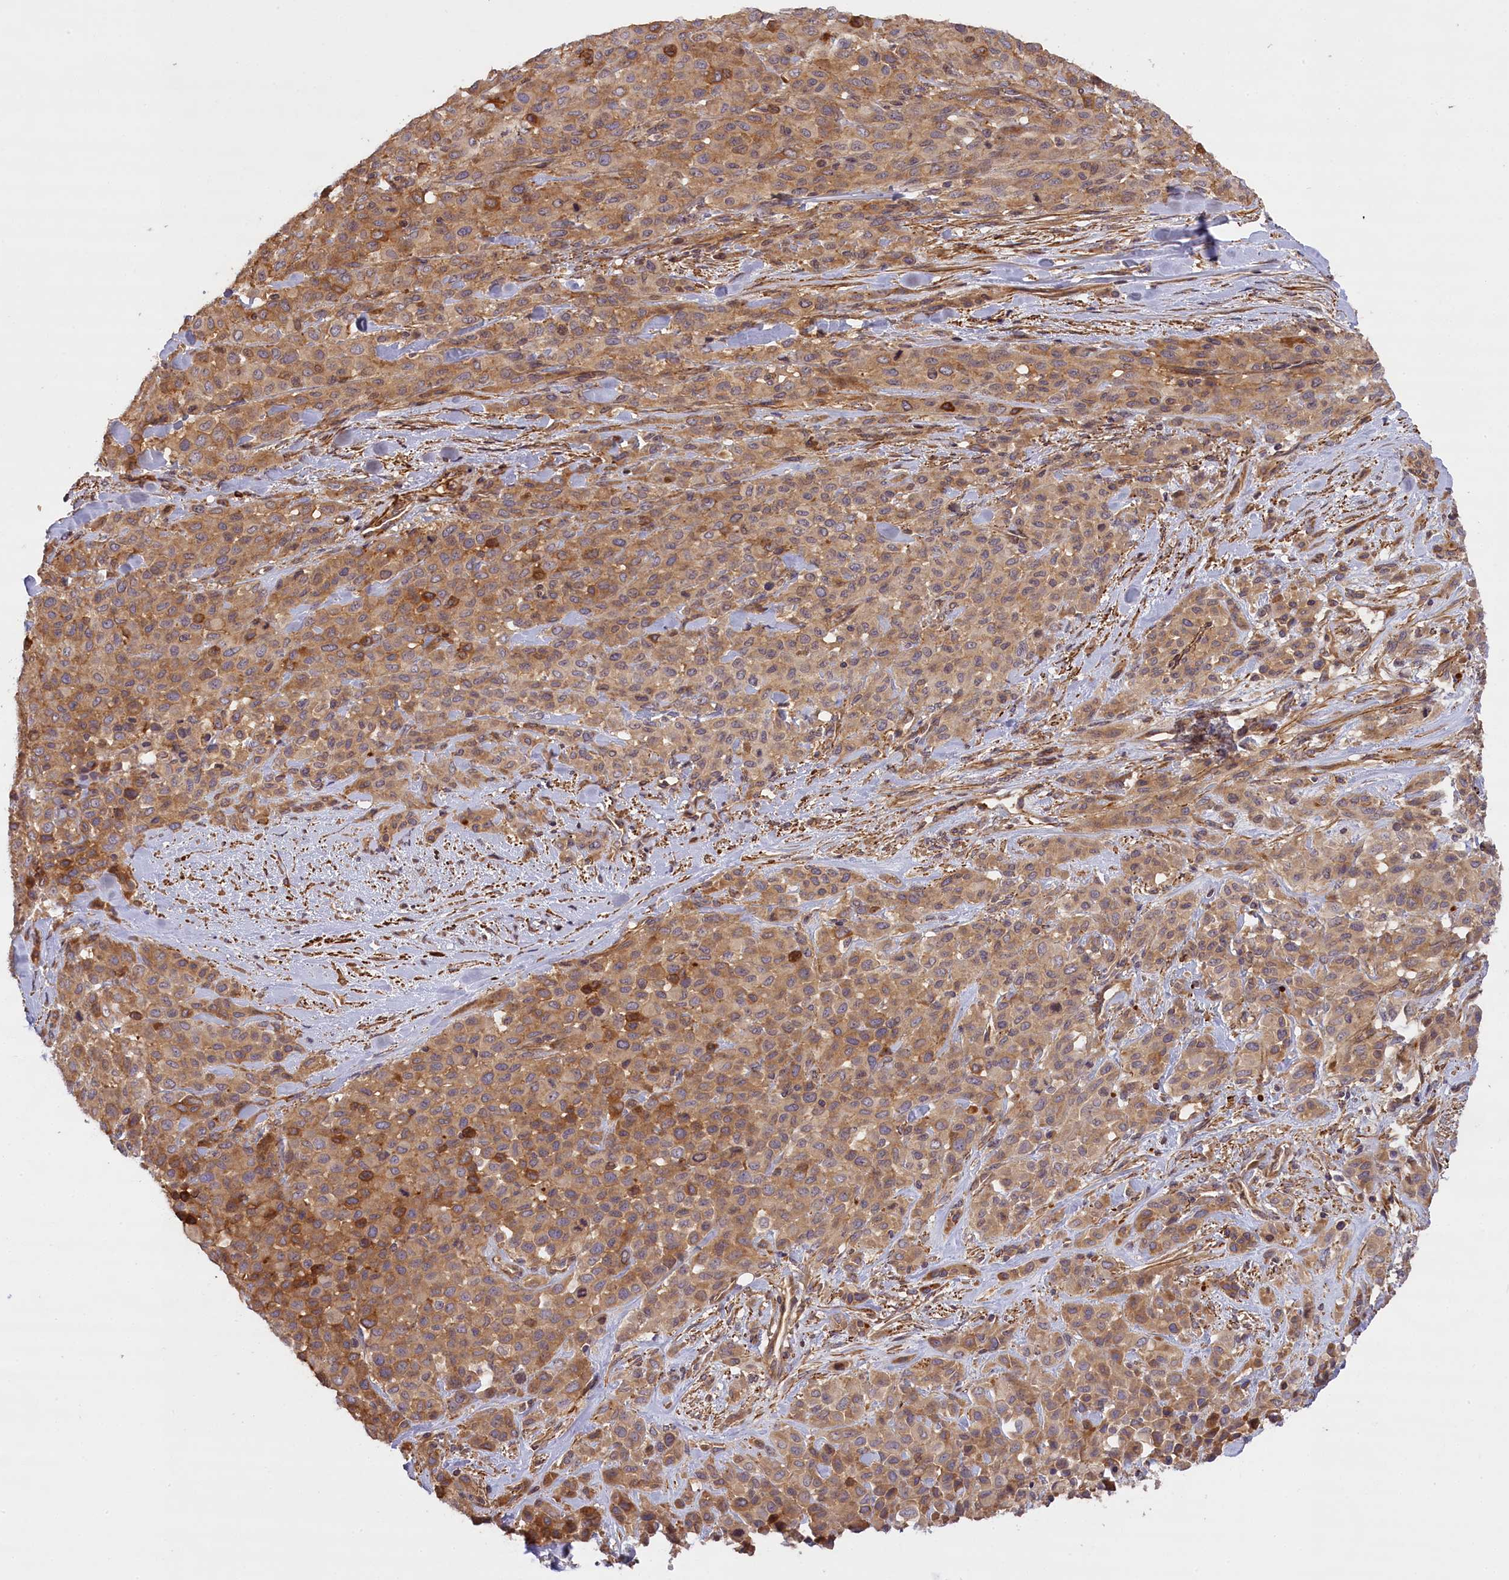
{"staining": {"intensity": "moderate", "quantity": ">75%", "location": "cytoplasmic/membranous"}, "tissue": "melanoma", "cell_type": "Tumor cells", "image_type": "cancer", "snomed": [{"axis": "morphology", "description": "Malignant melanoma, Metastatic site"}, {"axis": "topography", "description": "Skin"}], "caption": "Moderate cytoplasmic/membranous expression is appreciated in about >75% of tumor cells in malignant melanoma (metastatic site).", "gene": "FUZ", "patient": {"sex": "female", "age": 81}}